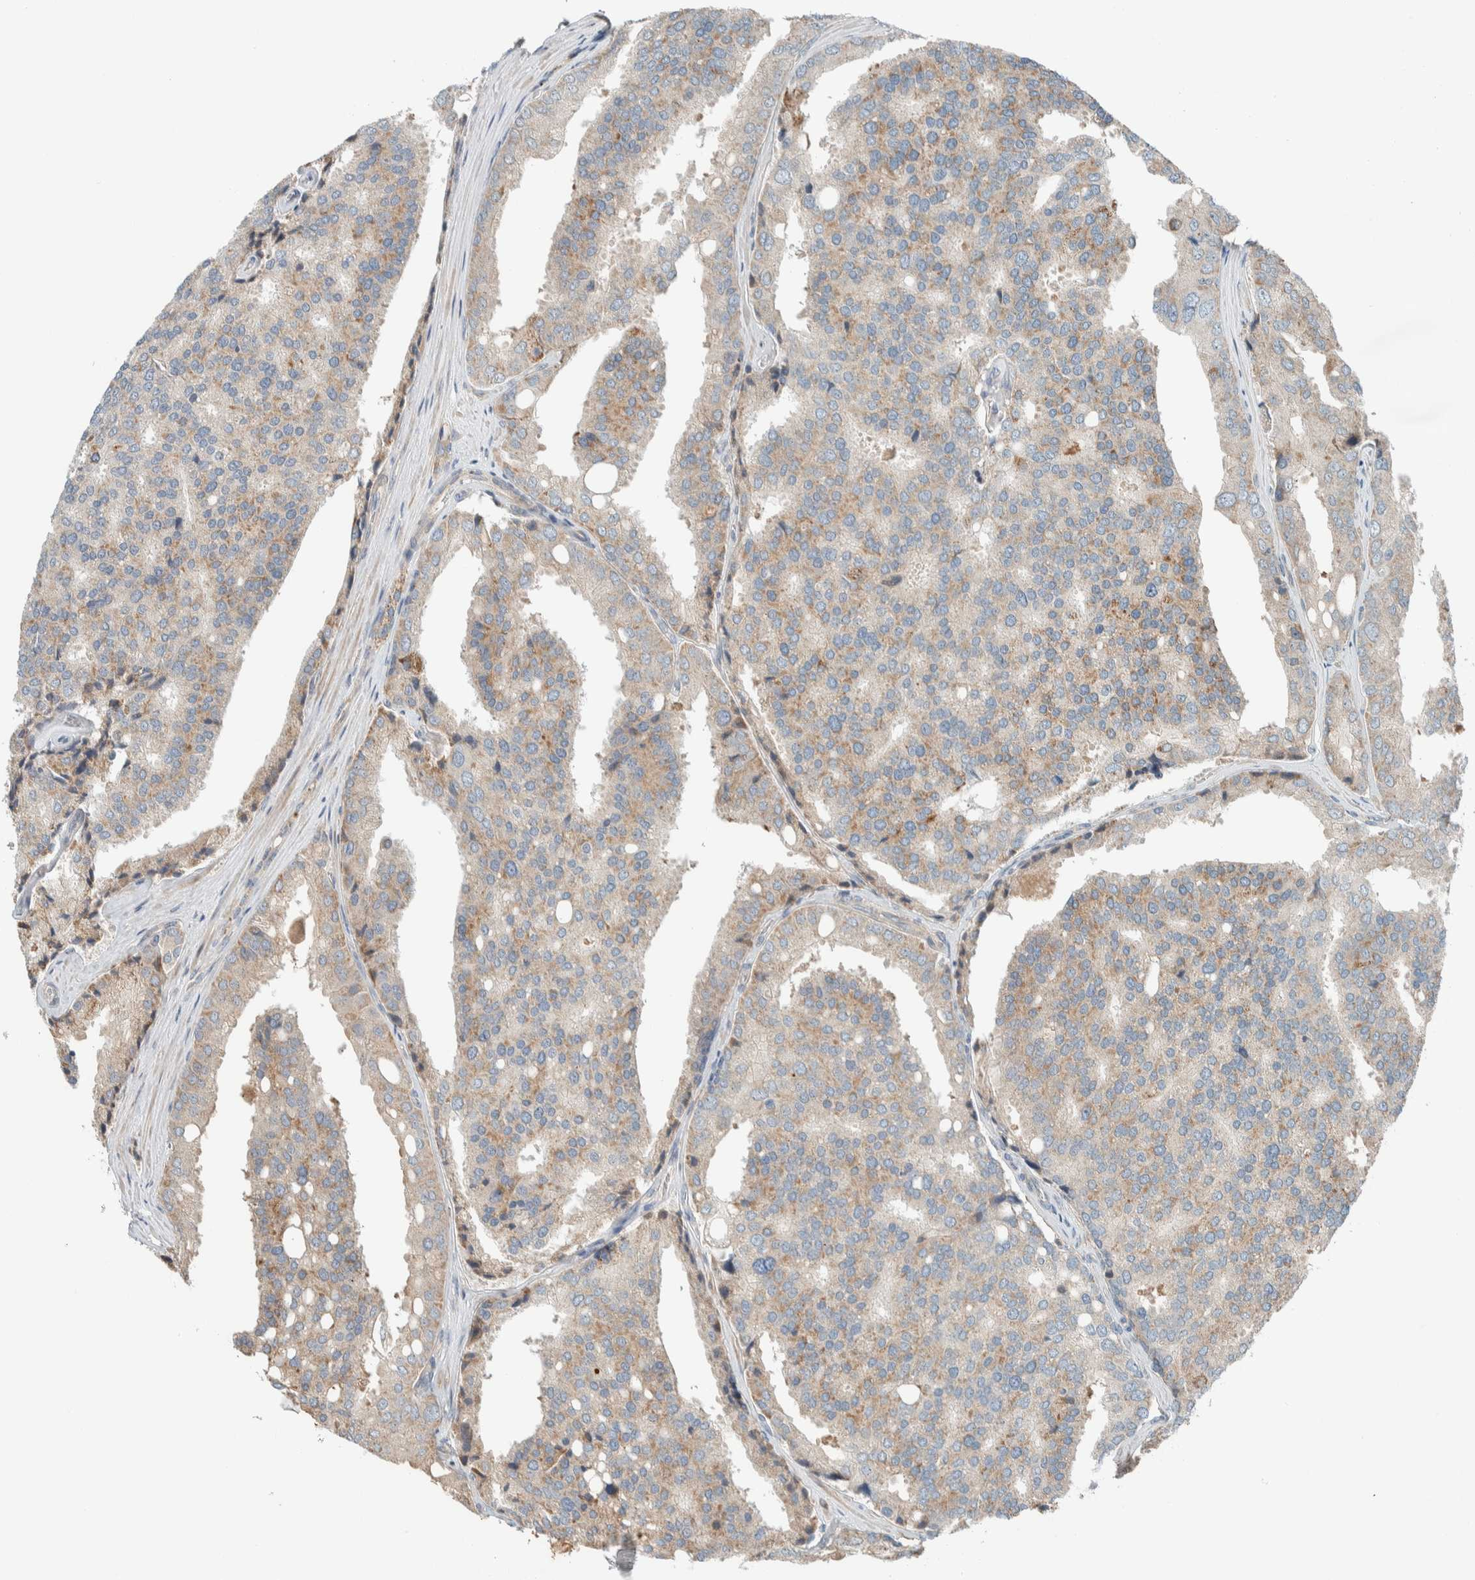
{"staining": {"intensity": "weak", "quantity": "25%-75%", "location": "cytoplasmic/membranous"}, "tissue": "prostate cancer", "cell_type": "Tumor cells", "image_type": "cancer", "snomed": [{"axis": "morphology", "description": "Adenocarcinoma, High grade"}, {"axis": "topography", "description": "Prostate"}], "caption": "Brown immunohistochemical staining in prostate cancer reveals weak cytoplasmic/membranous expression in about 25%-75% of tumor cells. Immunohistochemistry (ihc) stains the protein in brown and the nuclei are stained blue.", "gene": "SLFN12L", "patient": {"sex": "male", "age": 50}}